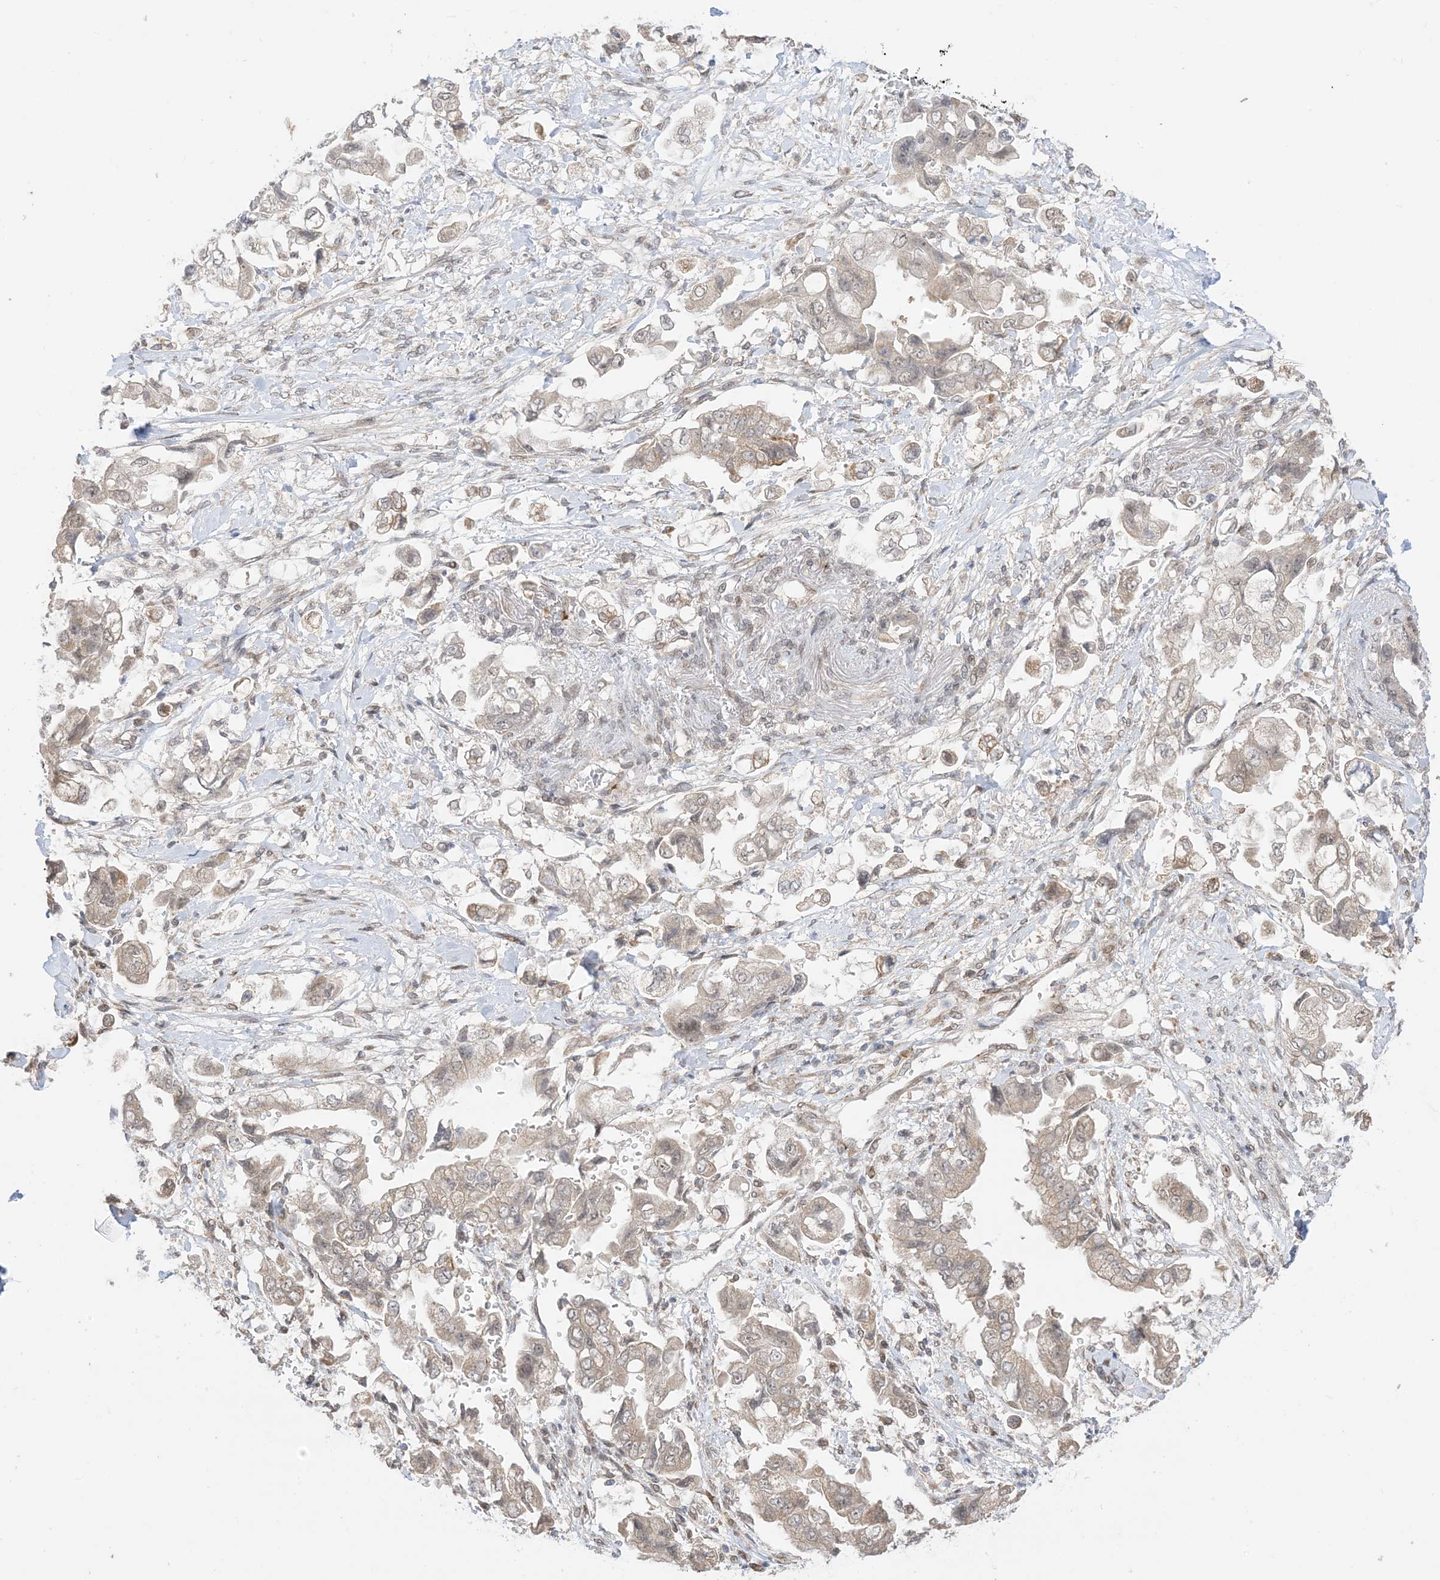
{"staining": {"intensity": "weak", "quantity": ">75%", "location": "cytoplasmic/membranous,nuclear"}, "tissue": "stomach cancer", "cell_type": "Tumor cells", "image_type": "cancer", "snomed": [{"axis": "morphology", "description": "Adenocarcinoma, NOS"}, {"axis": "topography", "description": "Stomach"}], "caption": "This histopathology image displays immunohistochemistry staining of stomach adenocarcinoma, with low weak cytoplasmic/membranous and nuclear expression in about >75% of tumor cells.", "gene": "UBE2E2", "patient": {"sex": "male", "age": 62}}